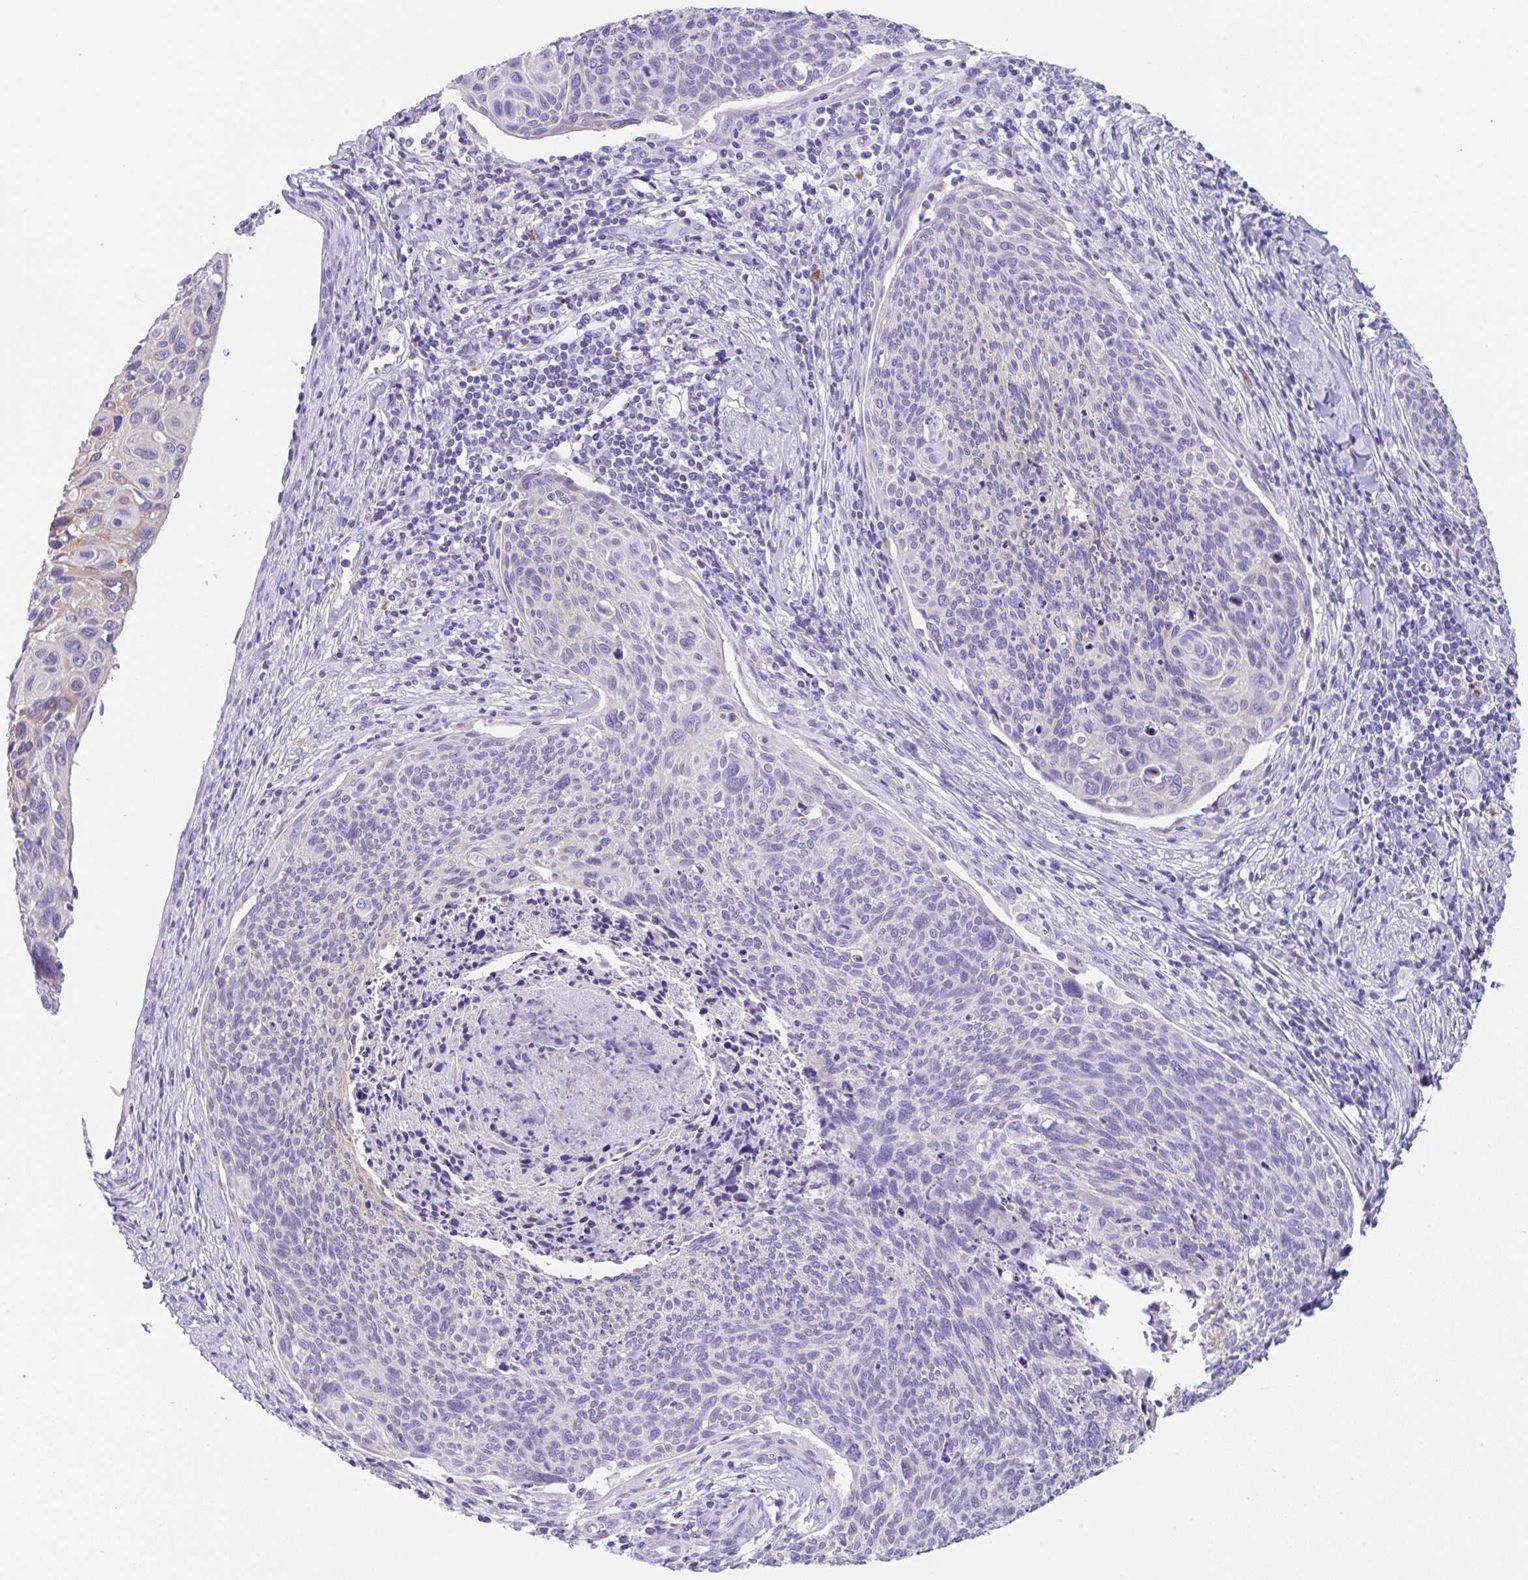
{"staining": {"intensity": "negative", "quantity": "none", "location": "none"}, "tissue": "cervical cancer", "cell_type": "Tumor cells", "image_type": "cancer", "snomed": [{"axis": "morphology", "description": "Squamous cell carcinoma, NOS"}, {"axis": "topography", "description": "Cervix"}], "caption": "A high-resolution photomicrograph shows IHC staining of cervical cancer (squamous cell carcinoma), which shows no significant positivity in tumor cells.", "gene": "TRAF4", "patient": {"sex": "female", "age": 49}}